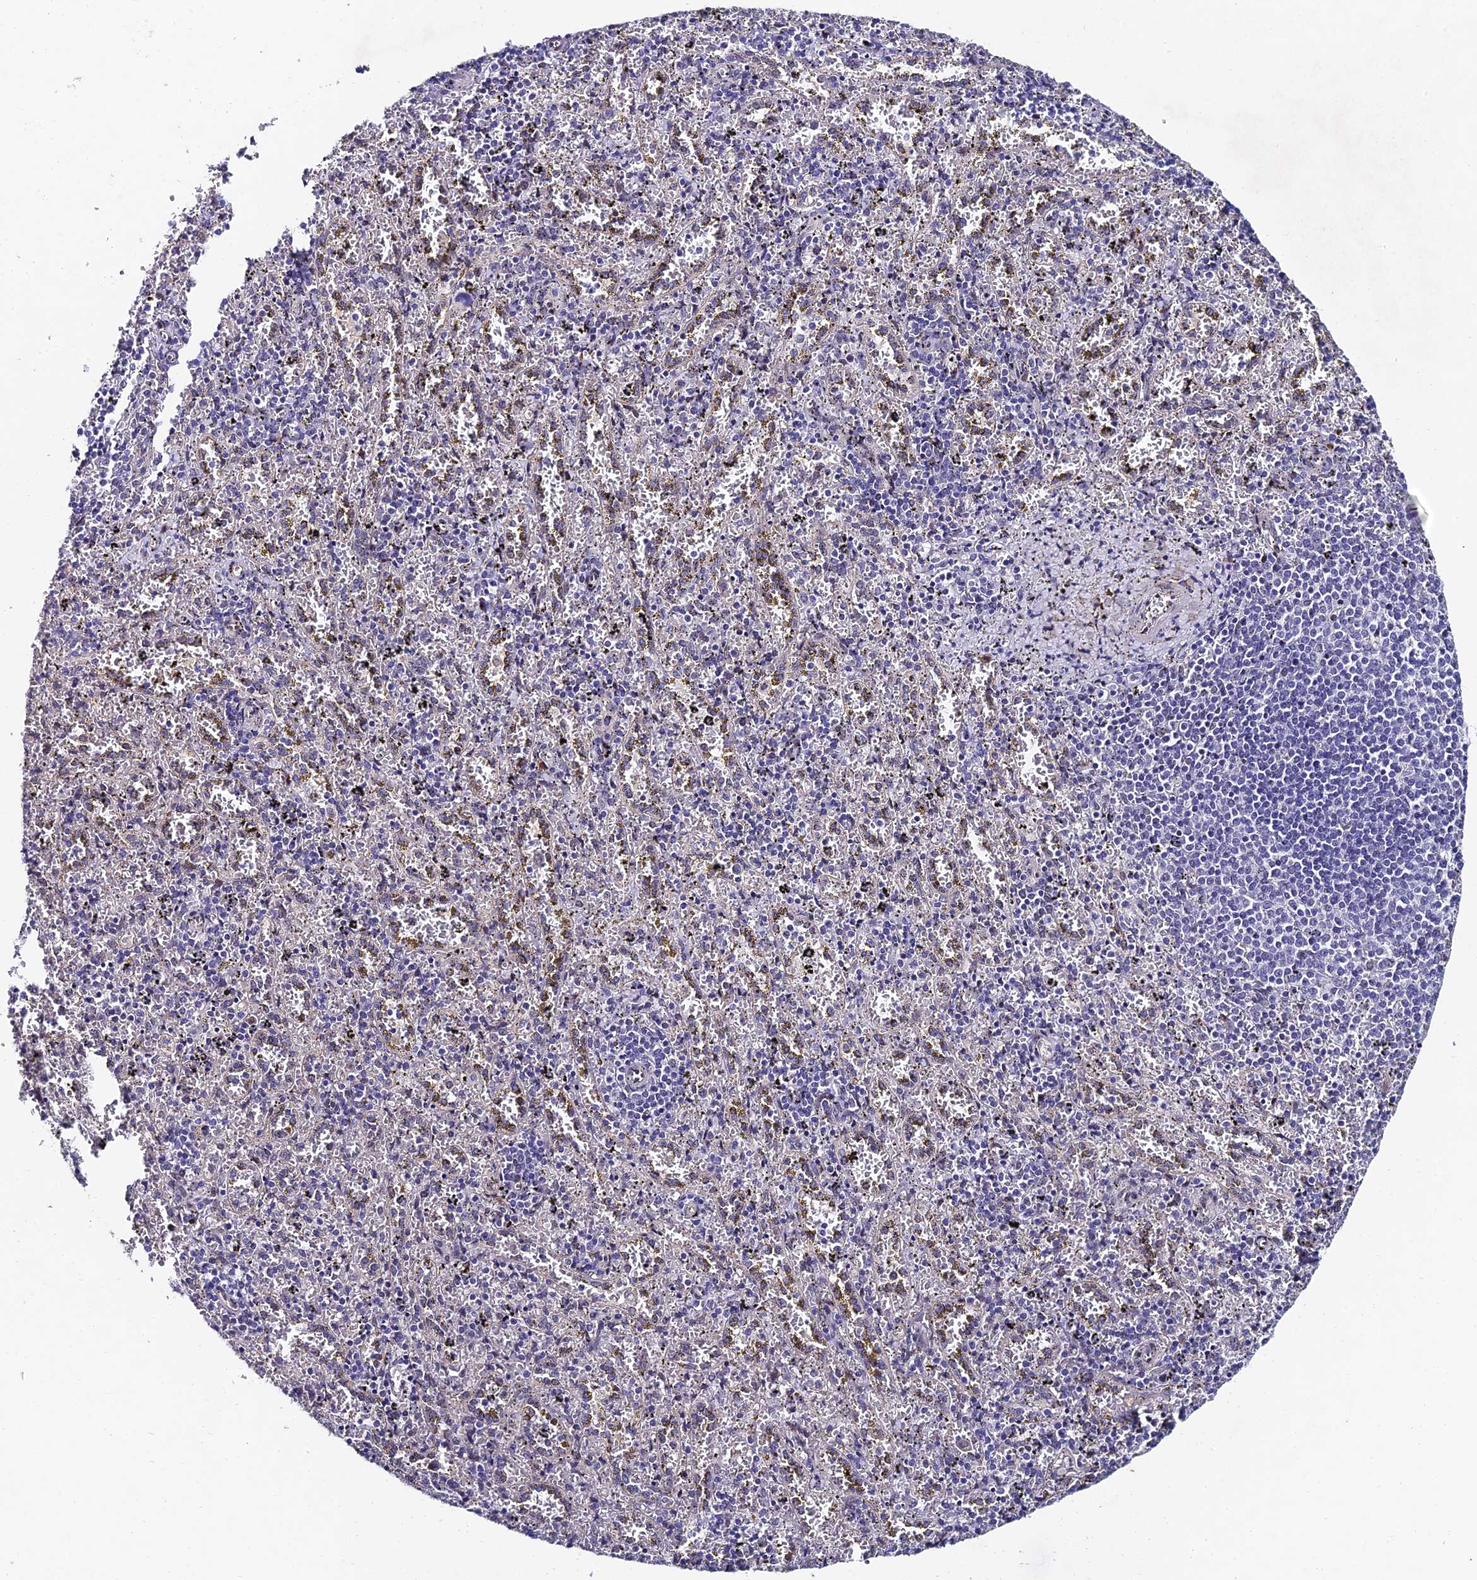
{"staining": {"intensity": "negative", "quantity": "none", "location": "none"}, "tissue": "spleen", "cell_type": "Cells in red pulp", "image_type": "normal", "snomed": [{"axis": "morphology", "description": "Normal tissue, NOS"}, {"axis": "topography", "description": "Spleen"}], "caption": "Protein analysis of benign spleen reveals no significant positivity in cells in red pulp.", "gene": "TRIM24", "patient": {"sex": "male", "age": 11}}